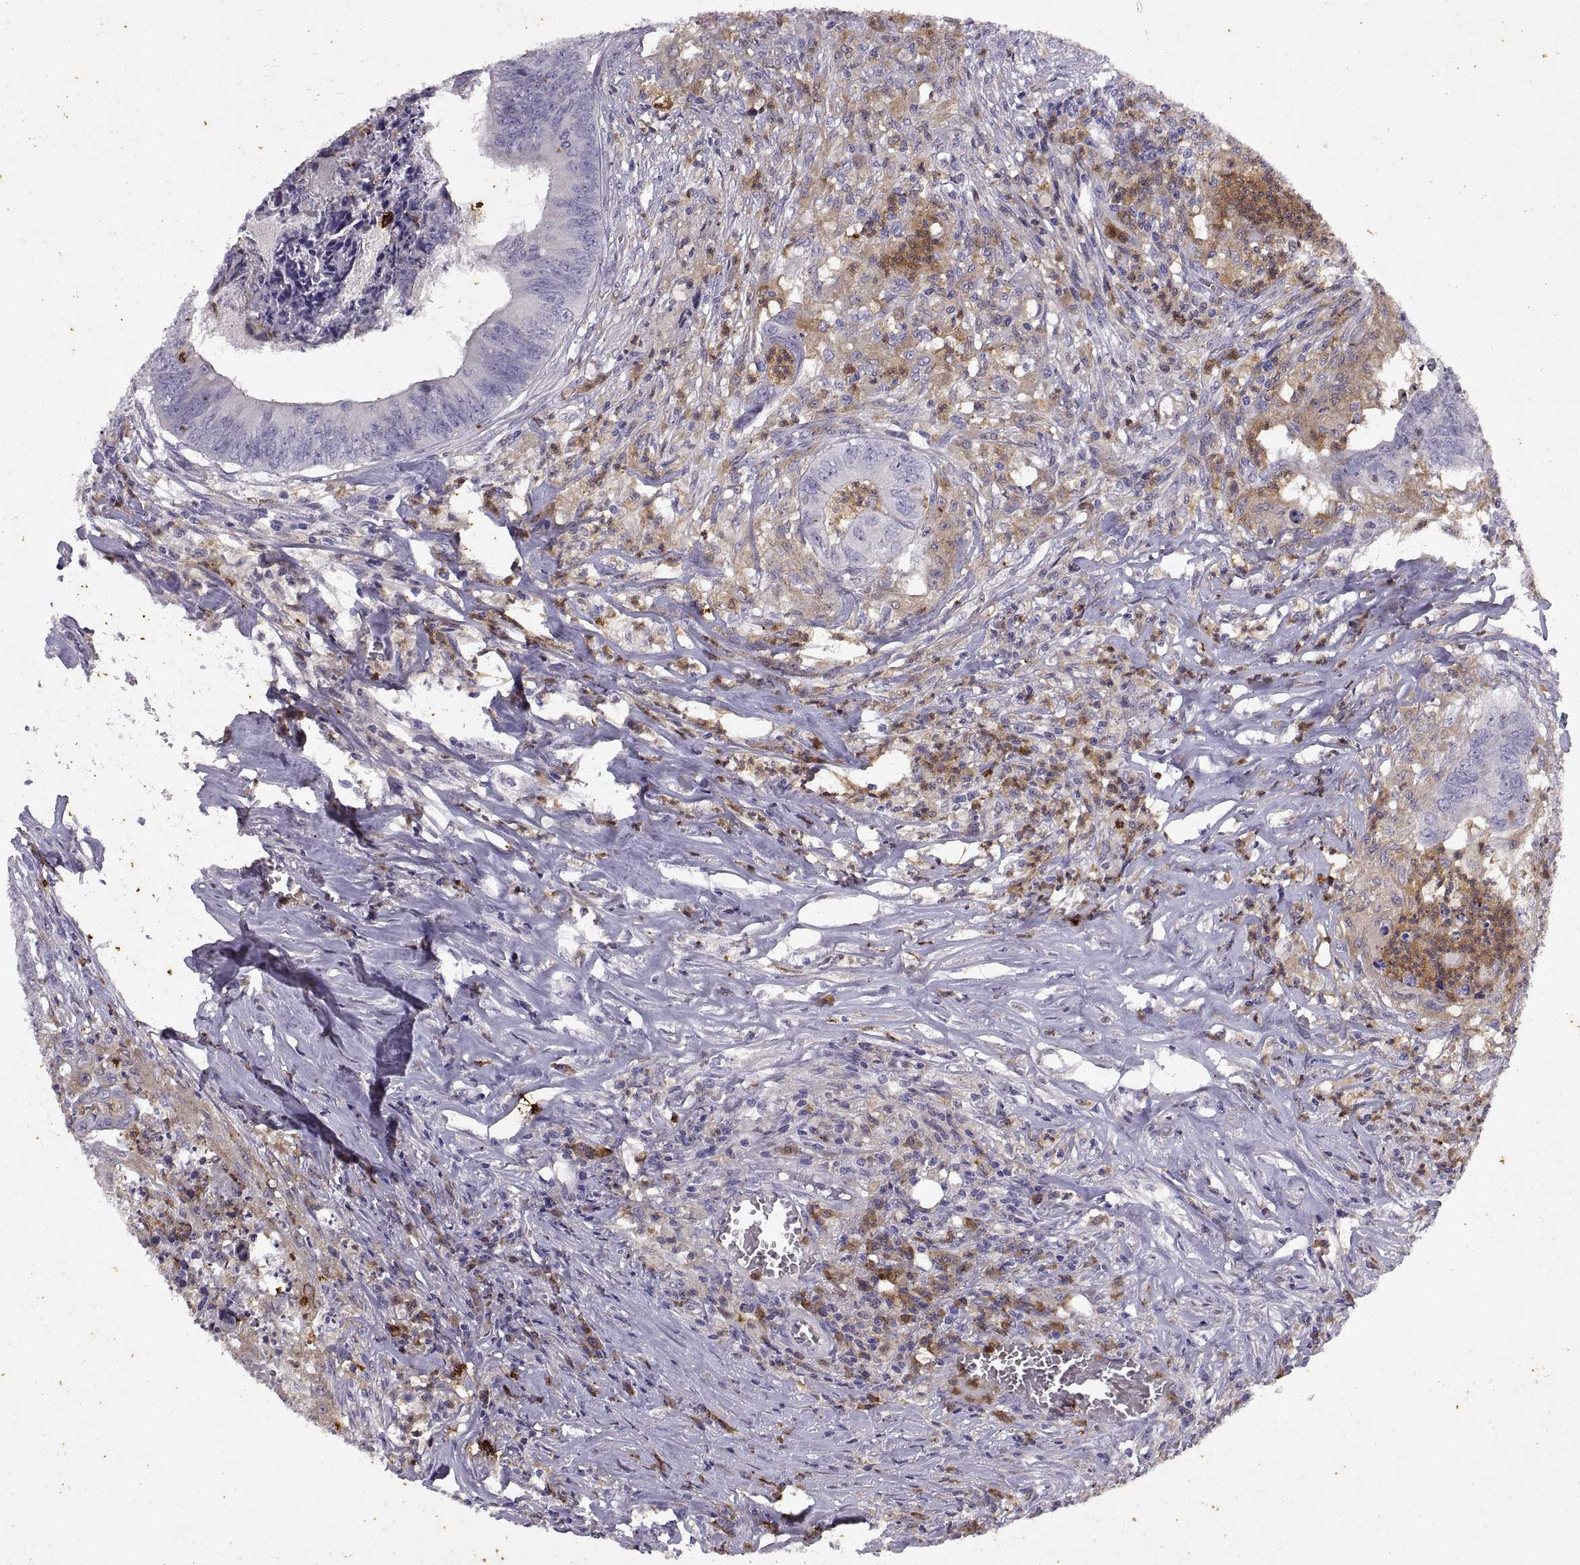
{"staining": {"intensity": "negative", "quantity": "none", "location": "none"}, "tissue": "colorectal cancer", "cell_type": "Tumor cells", "image_type": "cancer", "snomed": [{"axis": "morphology", "description": "Adenocarcinoma, NOS"}, {"axis": "topography", "description": "Colon"}], "caption": "This is an immunohistochemistry image of human colorectal cancer. There is no expression in tumor cells.", "gene": "DOK3", "patient": {"sex": "male", "age": 84}}